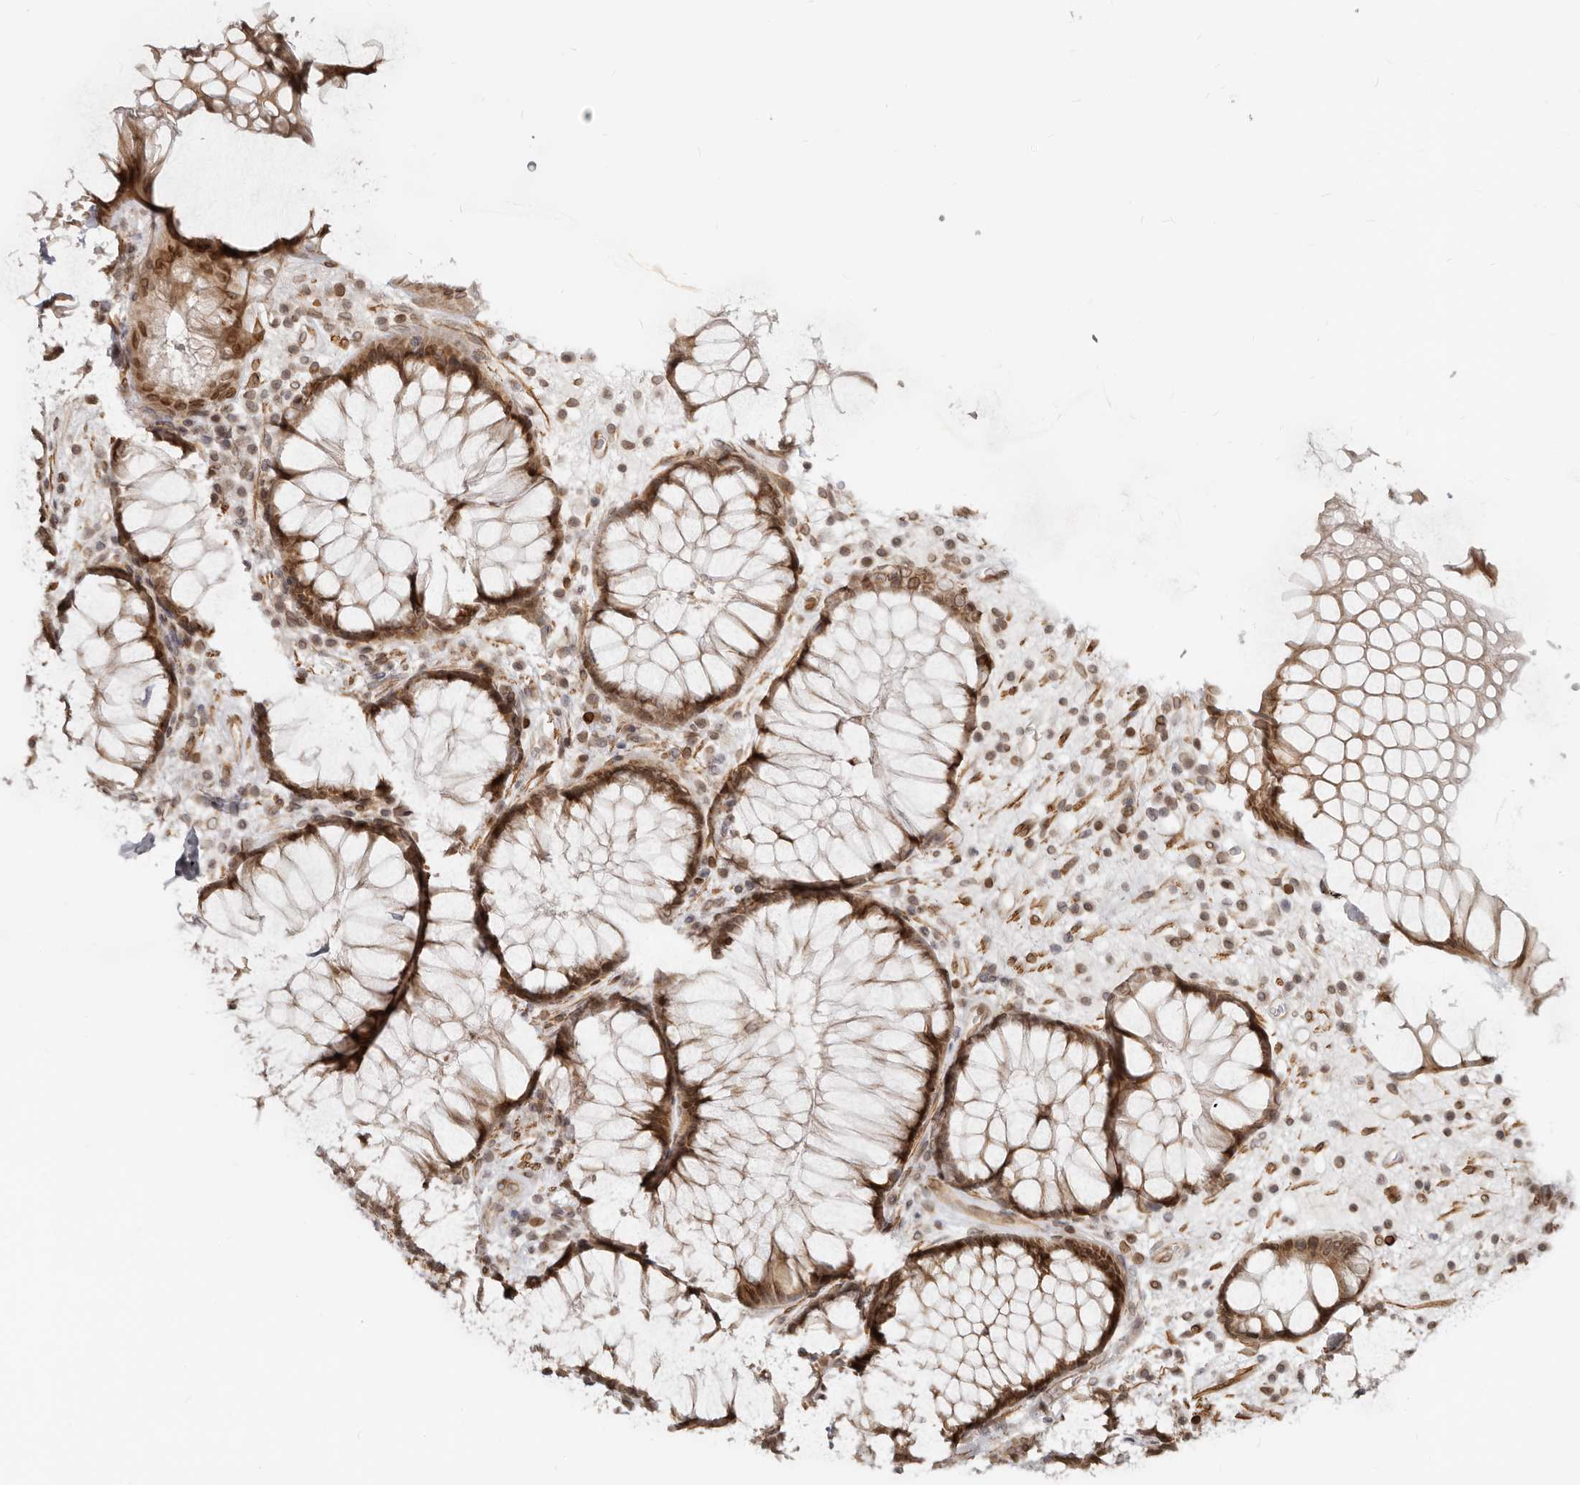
{"staining": {"intensity": "moderate", "quantity": ">75%", "location": "cytoplasmic/membranous,nuclear"}, "tissue": "rectum", "cell_type": "Glandular cells", "image_type": "normal", "snomed": [{"axis": "morphology", "description": "Normal tissue, NOS"}, {"axis": "topography", "description": "Rectum"}], "caption": "Rectum stained for a protein exhibits moderate cytoplasmic/membranous,nuclear positivity in glandular cells.", "gene": "NUP153", "patient": {"sex": "male", "age": 51}}